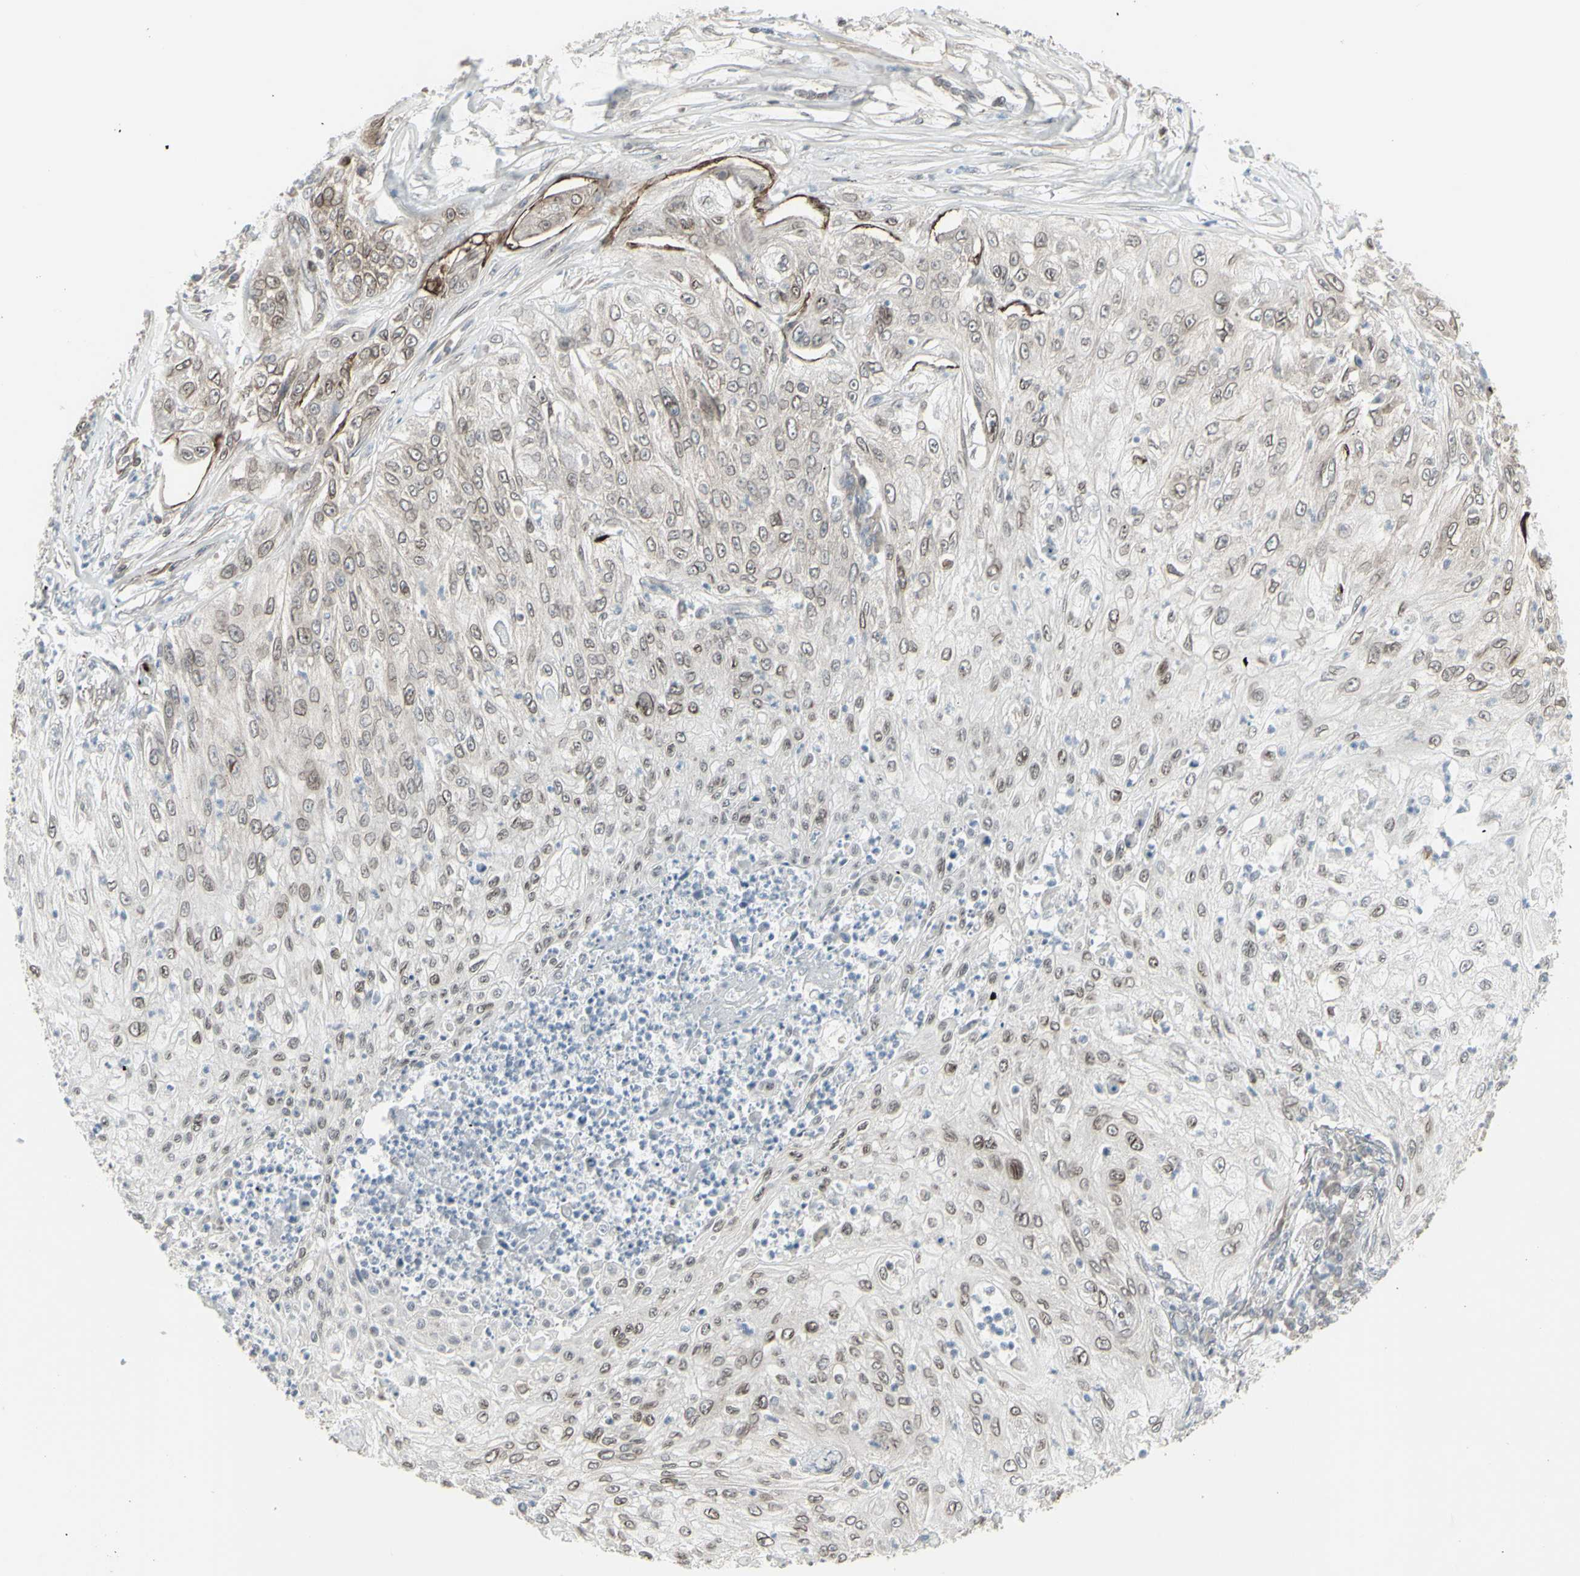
{"staining": {"intensity": "weak", "quantity": ">75%", "location": "cytoplasmic/membranous,nuclear"}, "tissue": "lung cancer", "cell_type": "Tumor cells", "image_type": "cancer", "snomed": [{"axis": "morphology", "description": "Inflammation, NOS"}, {"axis": "morphology", "description": "Squamous cell carcinoma, NOS"}, {"axis": "topography", "description": "Lymph node"}, {"axis": "topography", "description": "Soft tissue"}, {"axis": "topography", "description": "Lung"}], "caption": "About >75% of tumor cells in human lung cancer (squamous cell carcinoma) reveal weak cytoplasmic/membranous and nuclear protein positivity as visualized by brown immunohistochemical staining.", "gene": "DTX3L", "patient": {"sex": "male", "age": 66}}